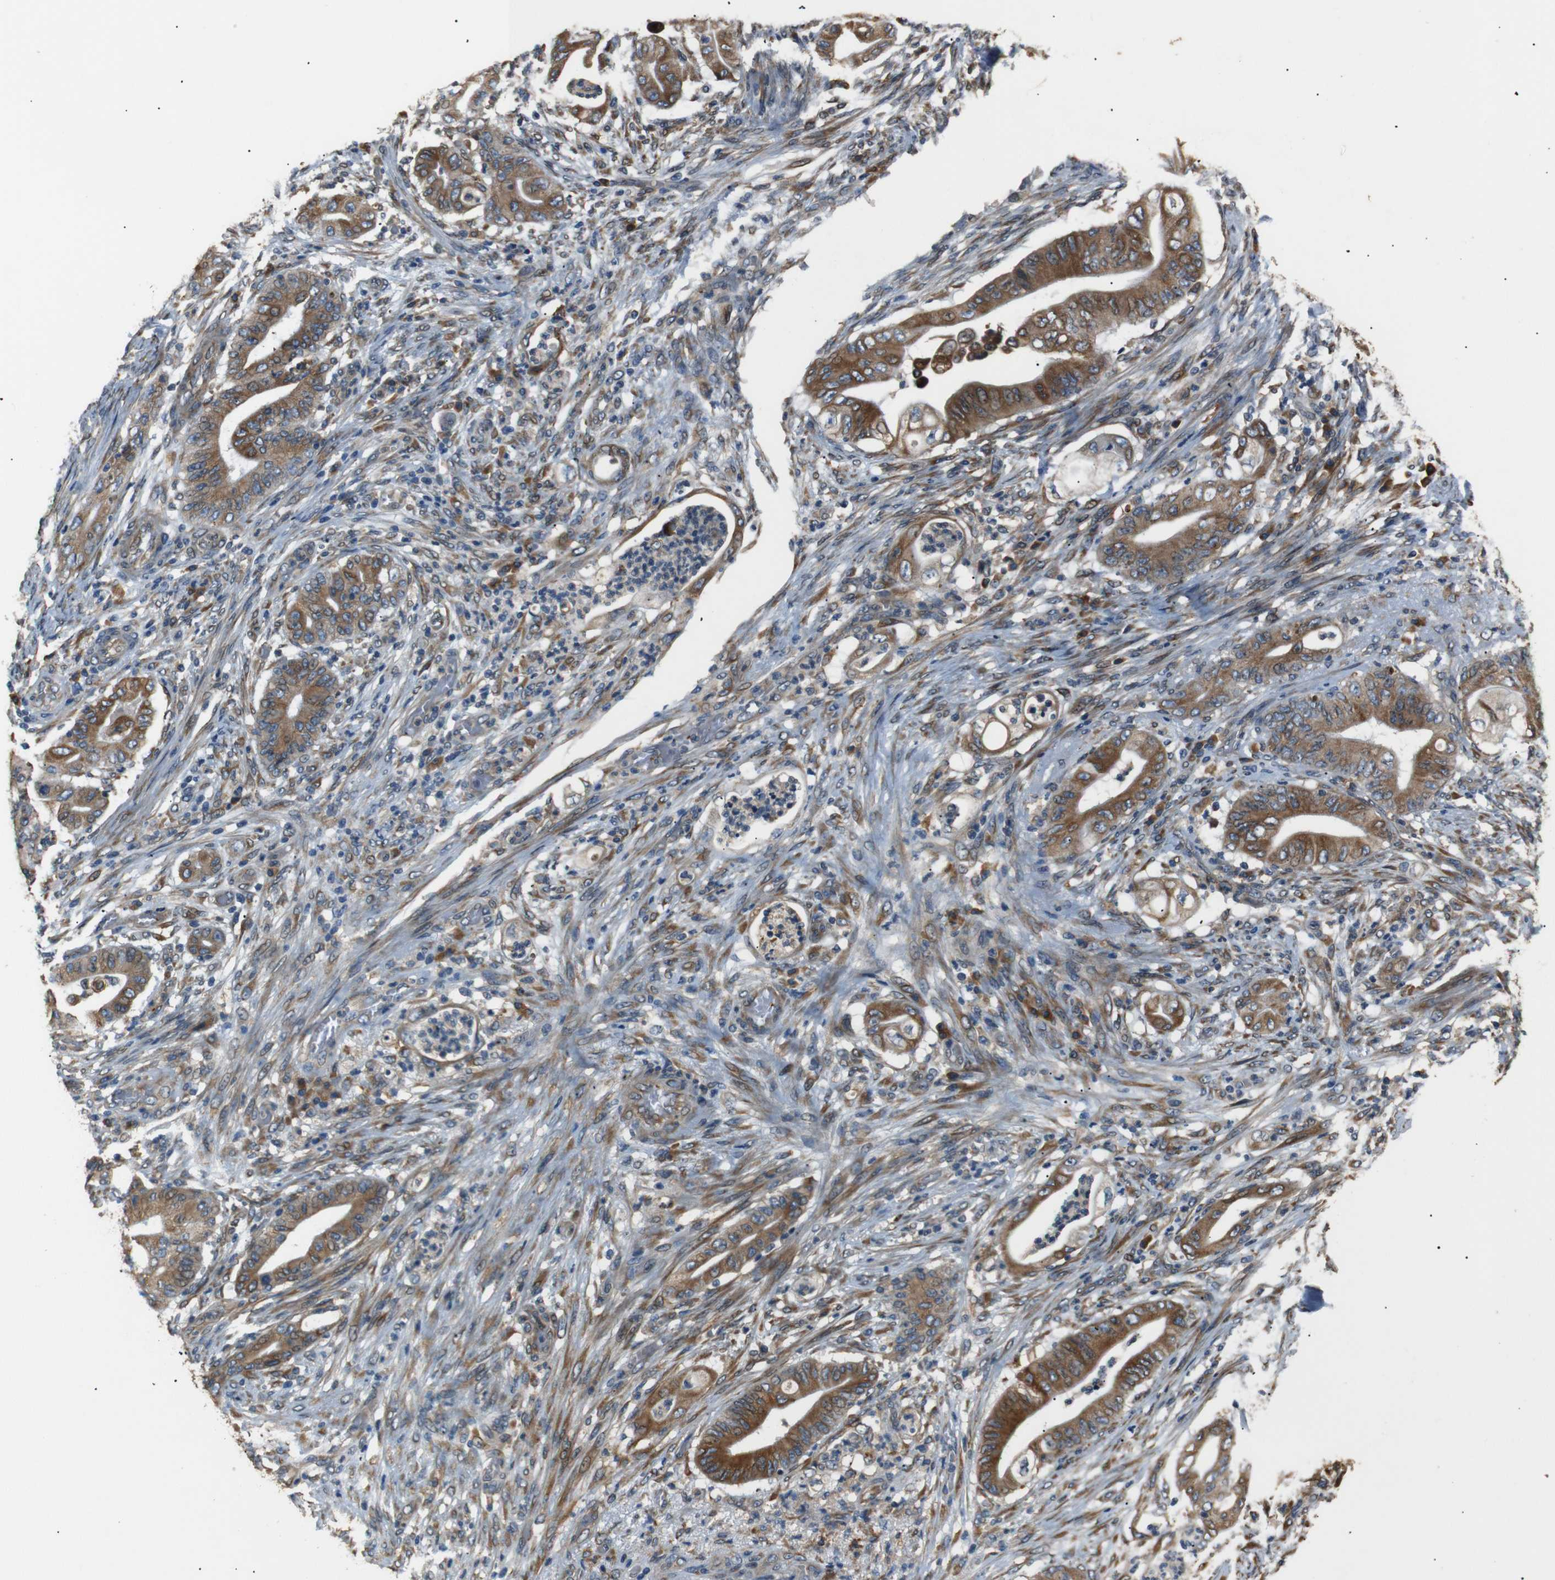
{"staining": {"intensity": "moderate", "quantity": ">75%", "location": "cytoplasmic/membranous"}, "tissue": "stomach cancer", "cell_type": "Tumor cells", "image_type": "cancer", "snomed": [{"axis": "morphology", "description": "Adenocarcinoma, NOS"}, {"axis": "topography", "description": "Stomach"}], "caption": "IHC histopathology image of stomach adenocarcinoma stained for a protein (brown), which reveals medium levels of moderate cytoplasmic/membranous staining in about >75% of tumor cells.", "gene": "TMED2", "patient": {"sex": "female", "age": 73}}